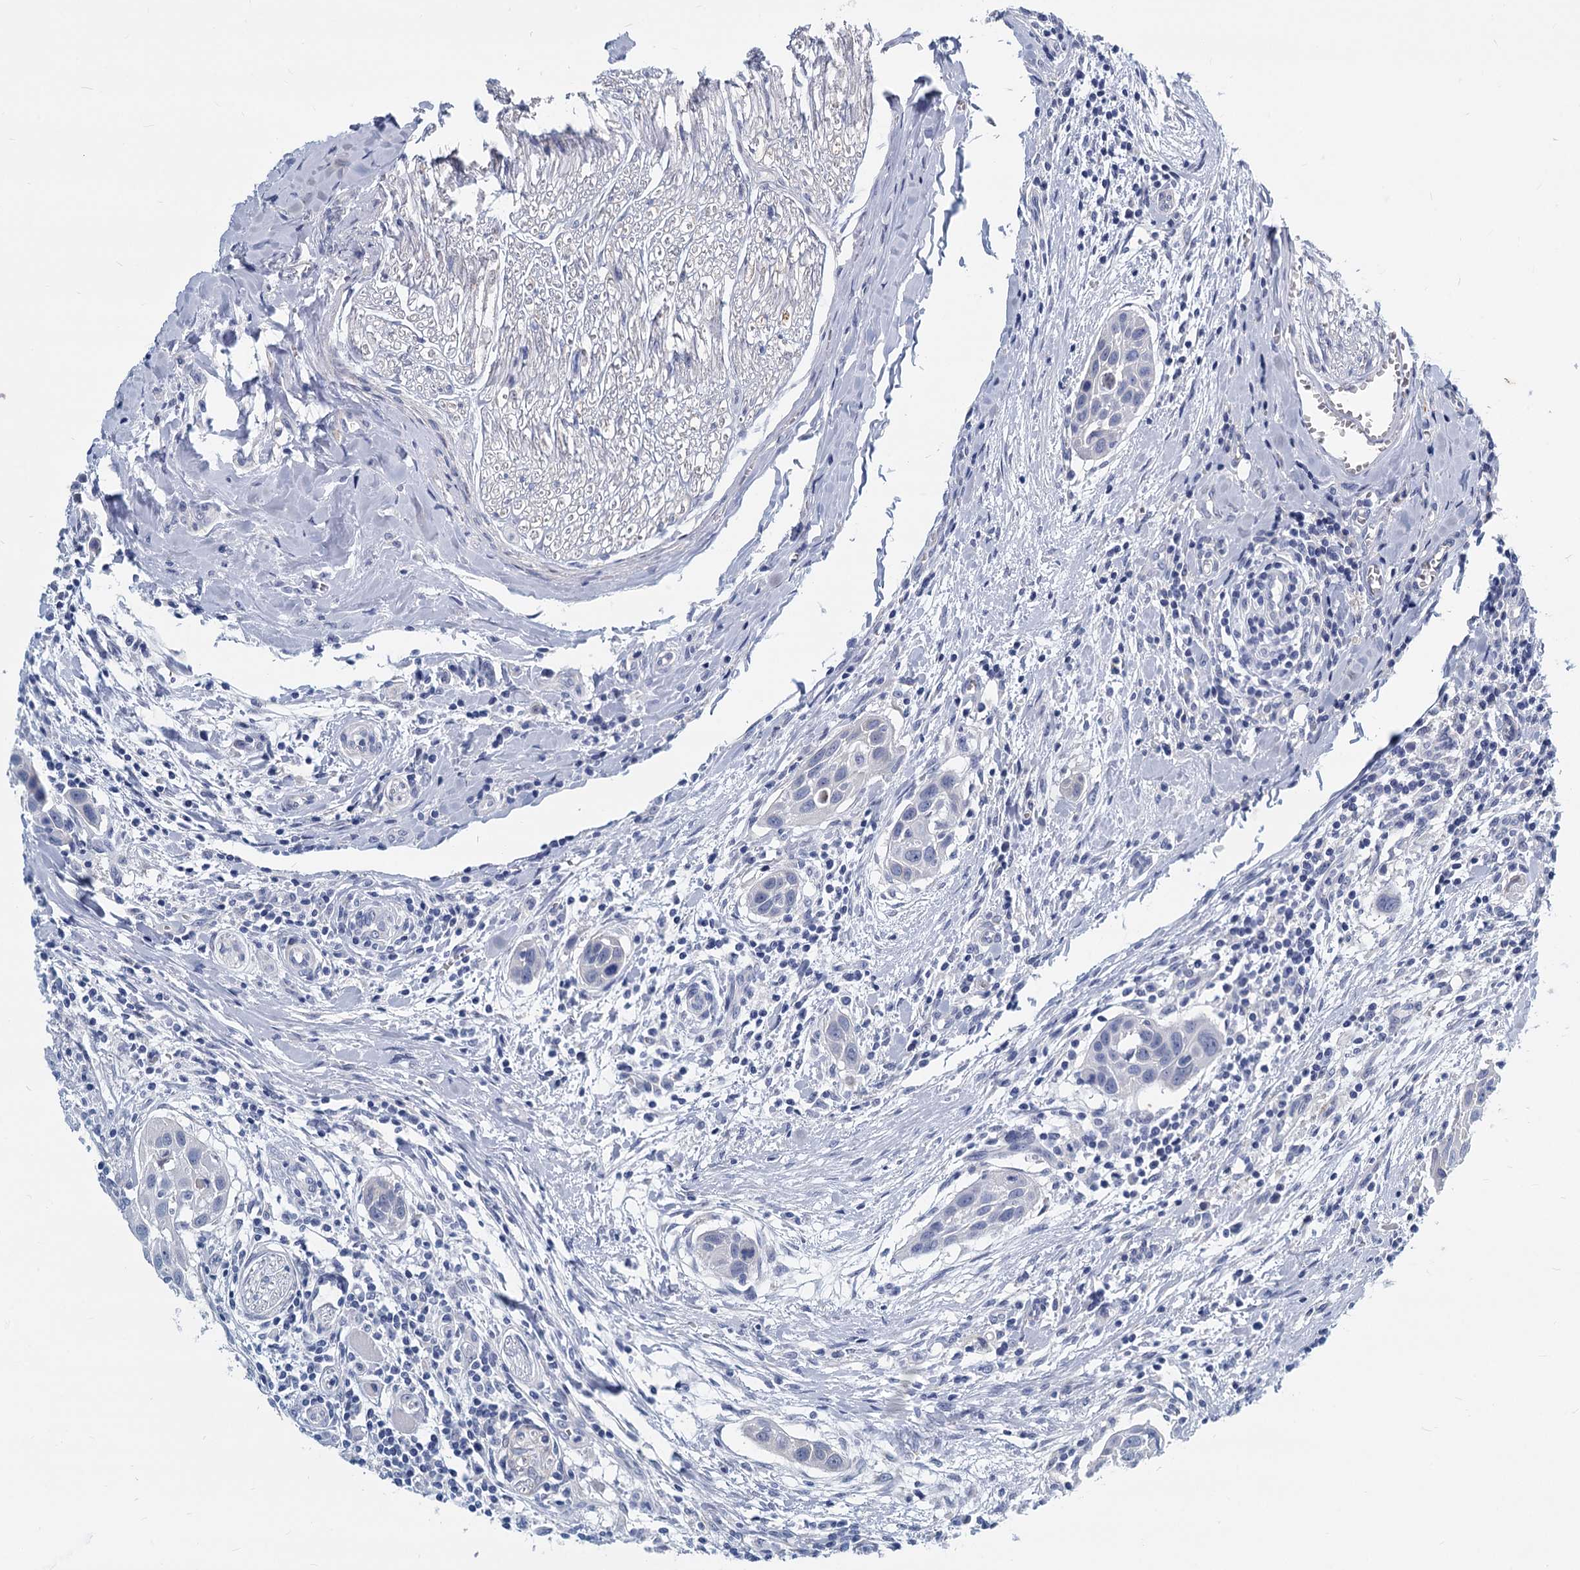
{"staining": {"intensity": "negative", "quantity": "none", "location": "none"}, "tissue": "head and neck cancer", "cell_type": "Tumor cells", "image_type": "cancer", "snomed": [{"axis": "morphology", "description": "Squamous cell carcinoma, NOS"}, {"axis": "topography", "description": "Oral tissue"}, {"axis": "topography", "description": "Head-Neck"}], "caption": "Photomicrograph shows no protein positivity in tumor cells of head and neck squamous cell carcinoma tissue.", "gene": "GSTM3", "patient": {"sex": "female", "age": 50}}